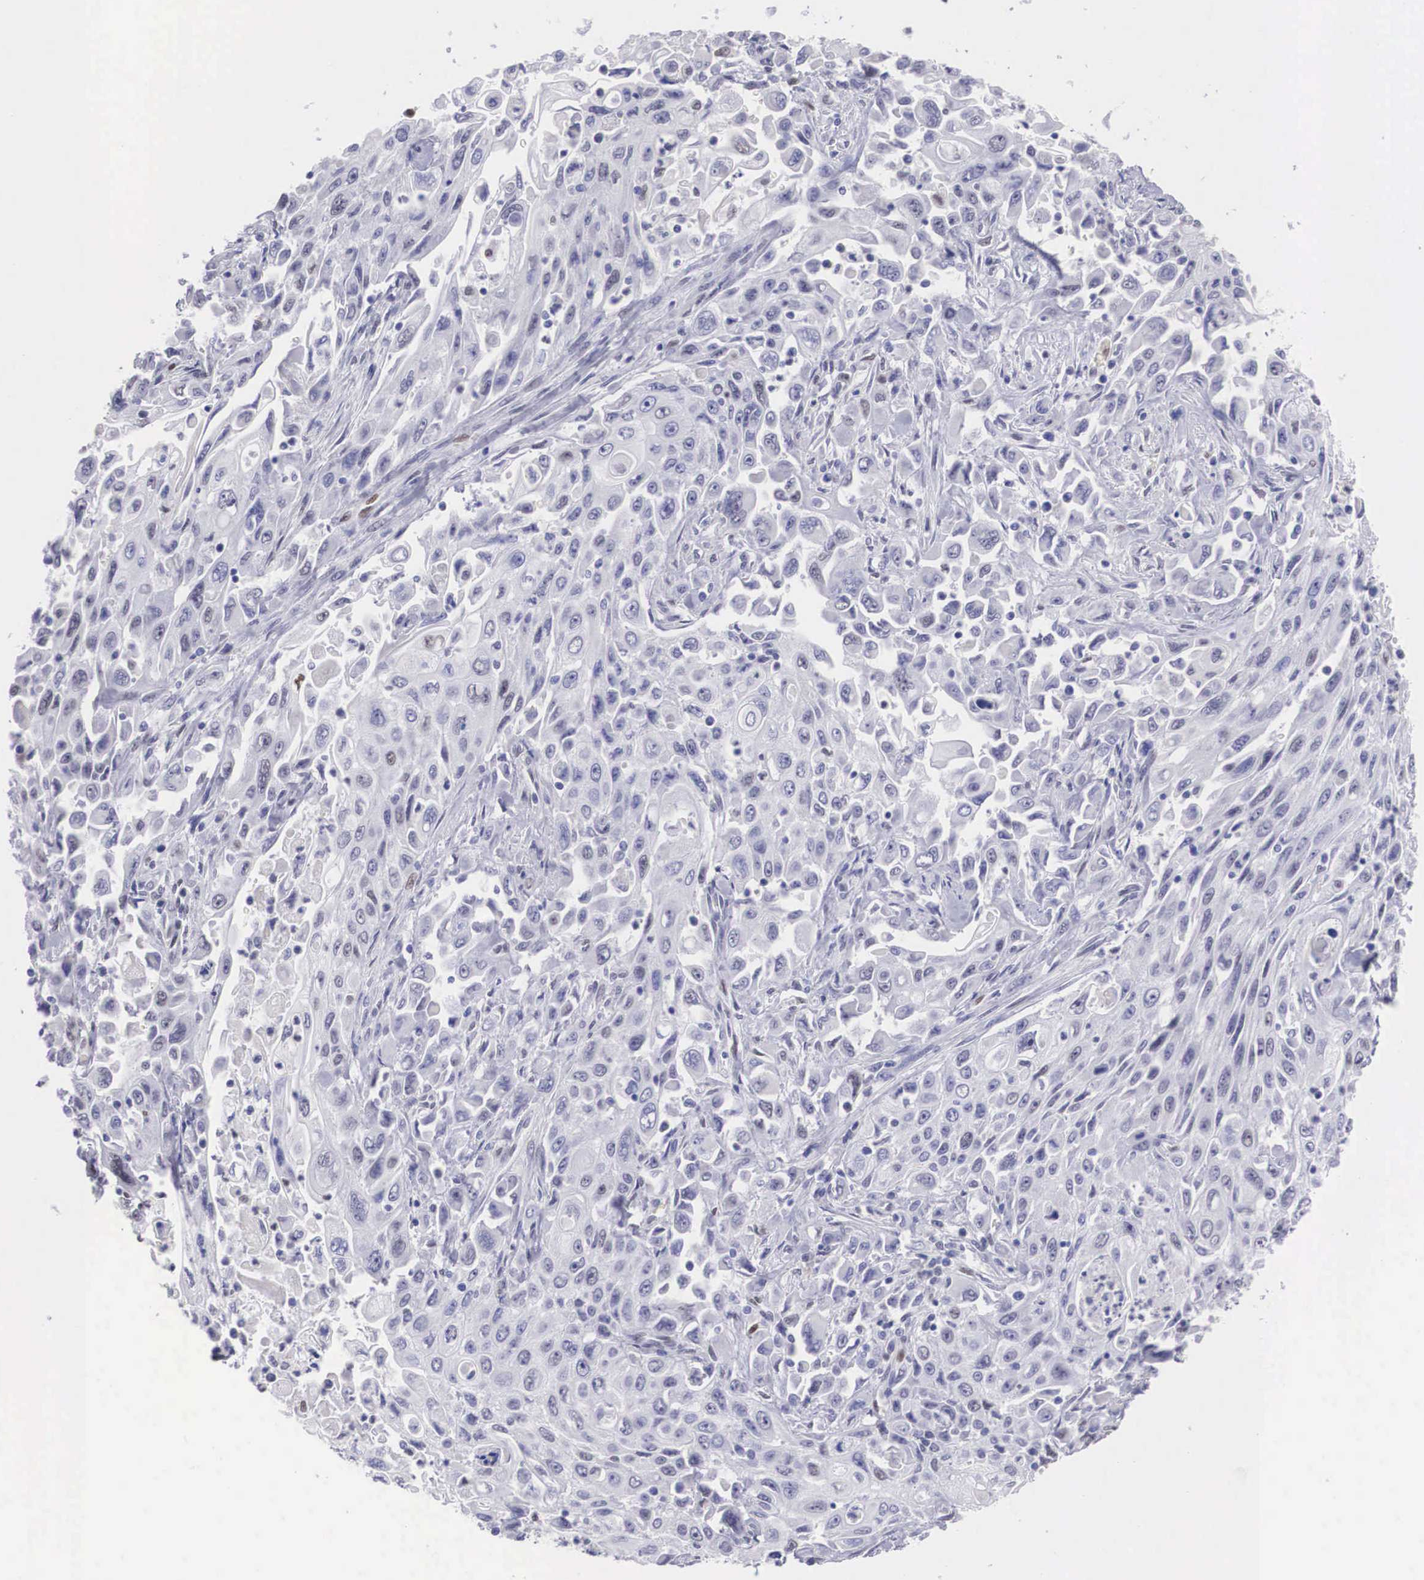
{"staining": {"intensity": "negative", "quantity": "none", "location": "none"}, "tissue": "pancreatic cancer", "cell_type": "Tumor cells", "image_type": "cancer", "snomed": [{"axis": "morphology", "description": "Adenocarcinoma, NOS"}, {"axis": "topography", "description": "Pancreas"}], "caption": "This is a image of IHC staining of adenocarcinoma (pancreatic), which shows no staining in tumor cells.", "gene": "HMGN5", "patient": {"sex": "male", "age": 70}}